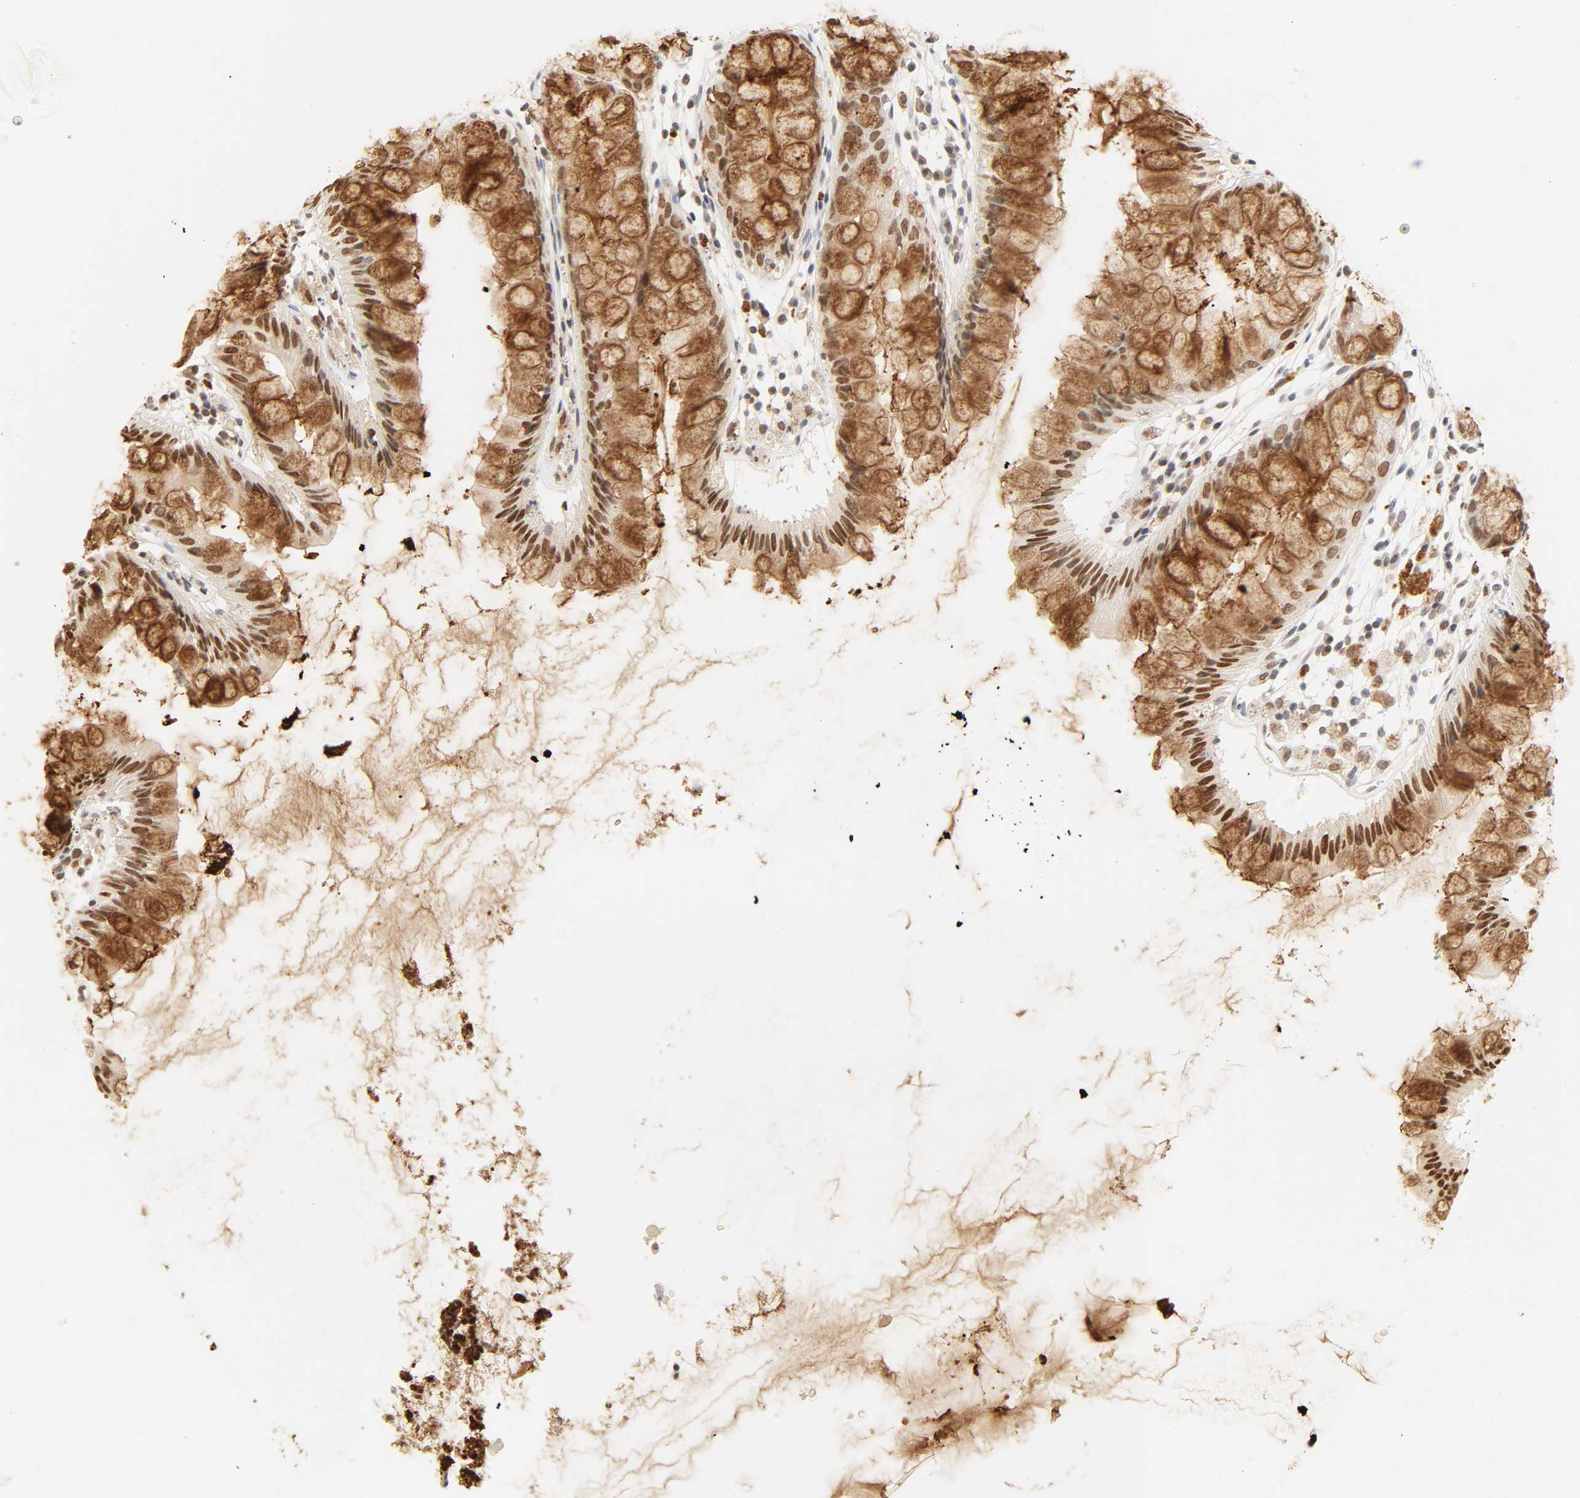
{"staining": {"intensity": "strong", "quantity": ">75%", "location": "nuclear"}, "tissue": "rectum", "cell_type": "Glandular cells", "image_type": "normal", "snomed": [{"axis": "morphology", "description": "Normal tissue, NOS"}, {"axis": "morphology", "description": "Adenocarcinoma, NOS"}, {"axis": "topography", "description": "Rectum"}], "caption": "Rectum stained with a brown dye demonstrates strong nuclear positive staining in approximately >75% of glandular cells.", "gene": "DAZAP1", "patient": {"sex": "female", "age": 65}}